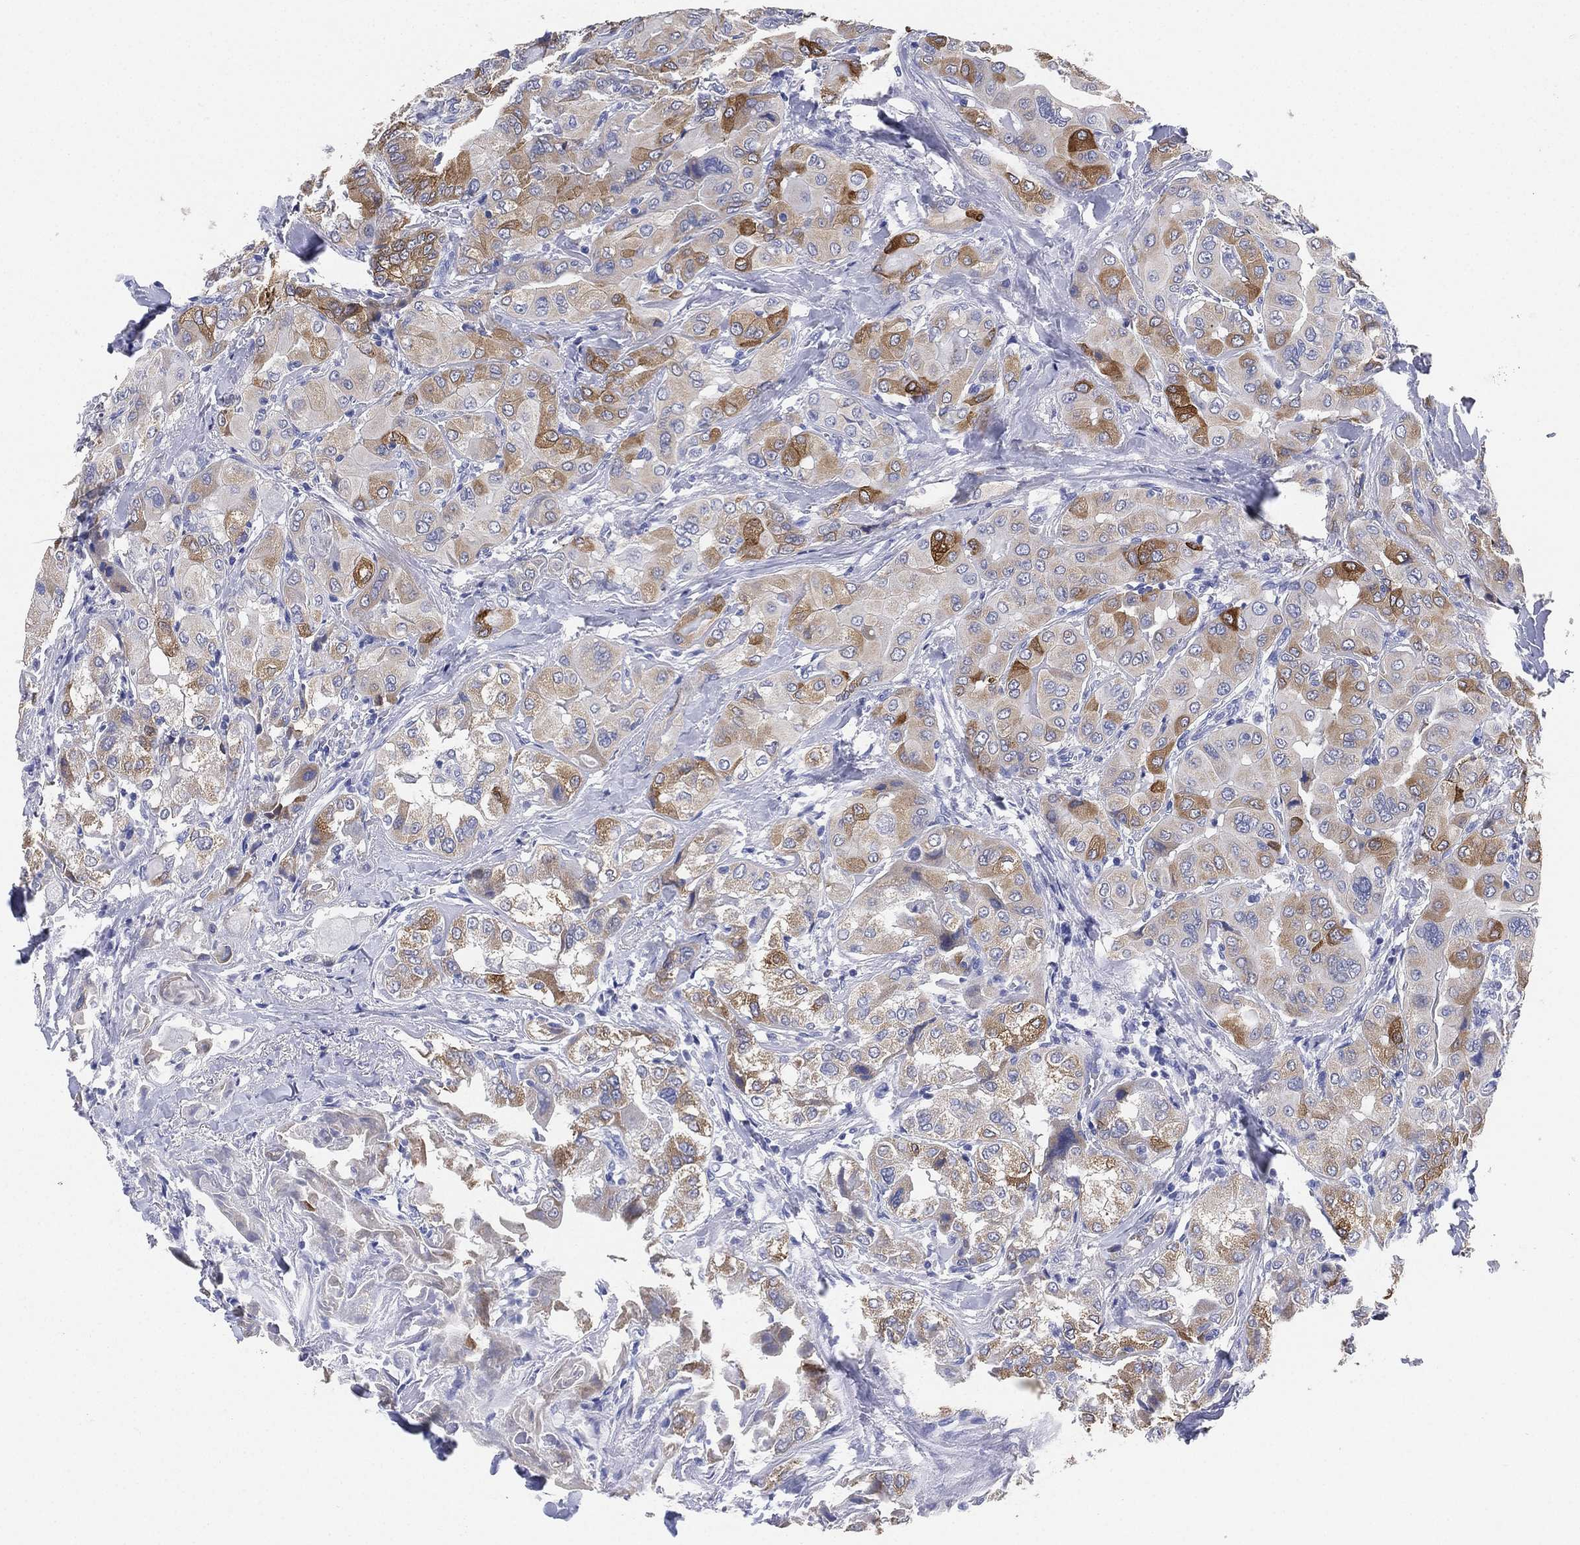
{"staining": {"intensity": "moderate", "quantity": "<25%", "location": "cytoplasmic/membranous"}, "tissue": "thyroid cancer", "cell_type": "Tumor cells", "image_type": "cancer", "snomed": [{"axis": "morphology", "description": "Normal tissue, NOS"}, {"axis": "morphology", "description": "Papillary adenocarcinoma, NOS"}, {"axis": "topography", "description": "Thyroid gland"}], "caption": "Immunohistochemical staining of thyroid cancer demonstrates moderate cytoplasmic/membranous protein staining in about <25% of tumor cells.", "gene": "IYD", "patient": {"sex": "female", "age": 66}}